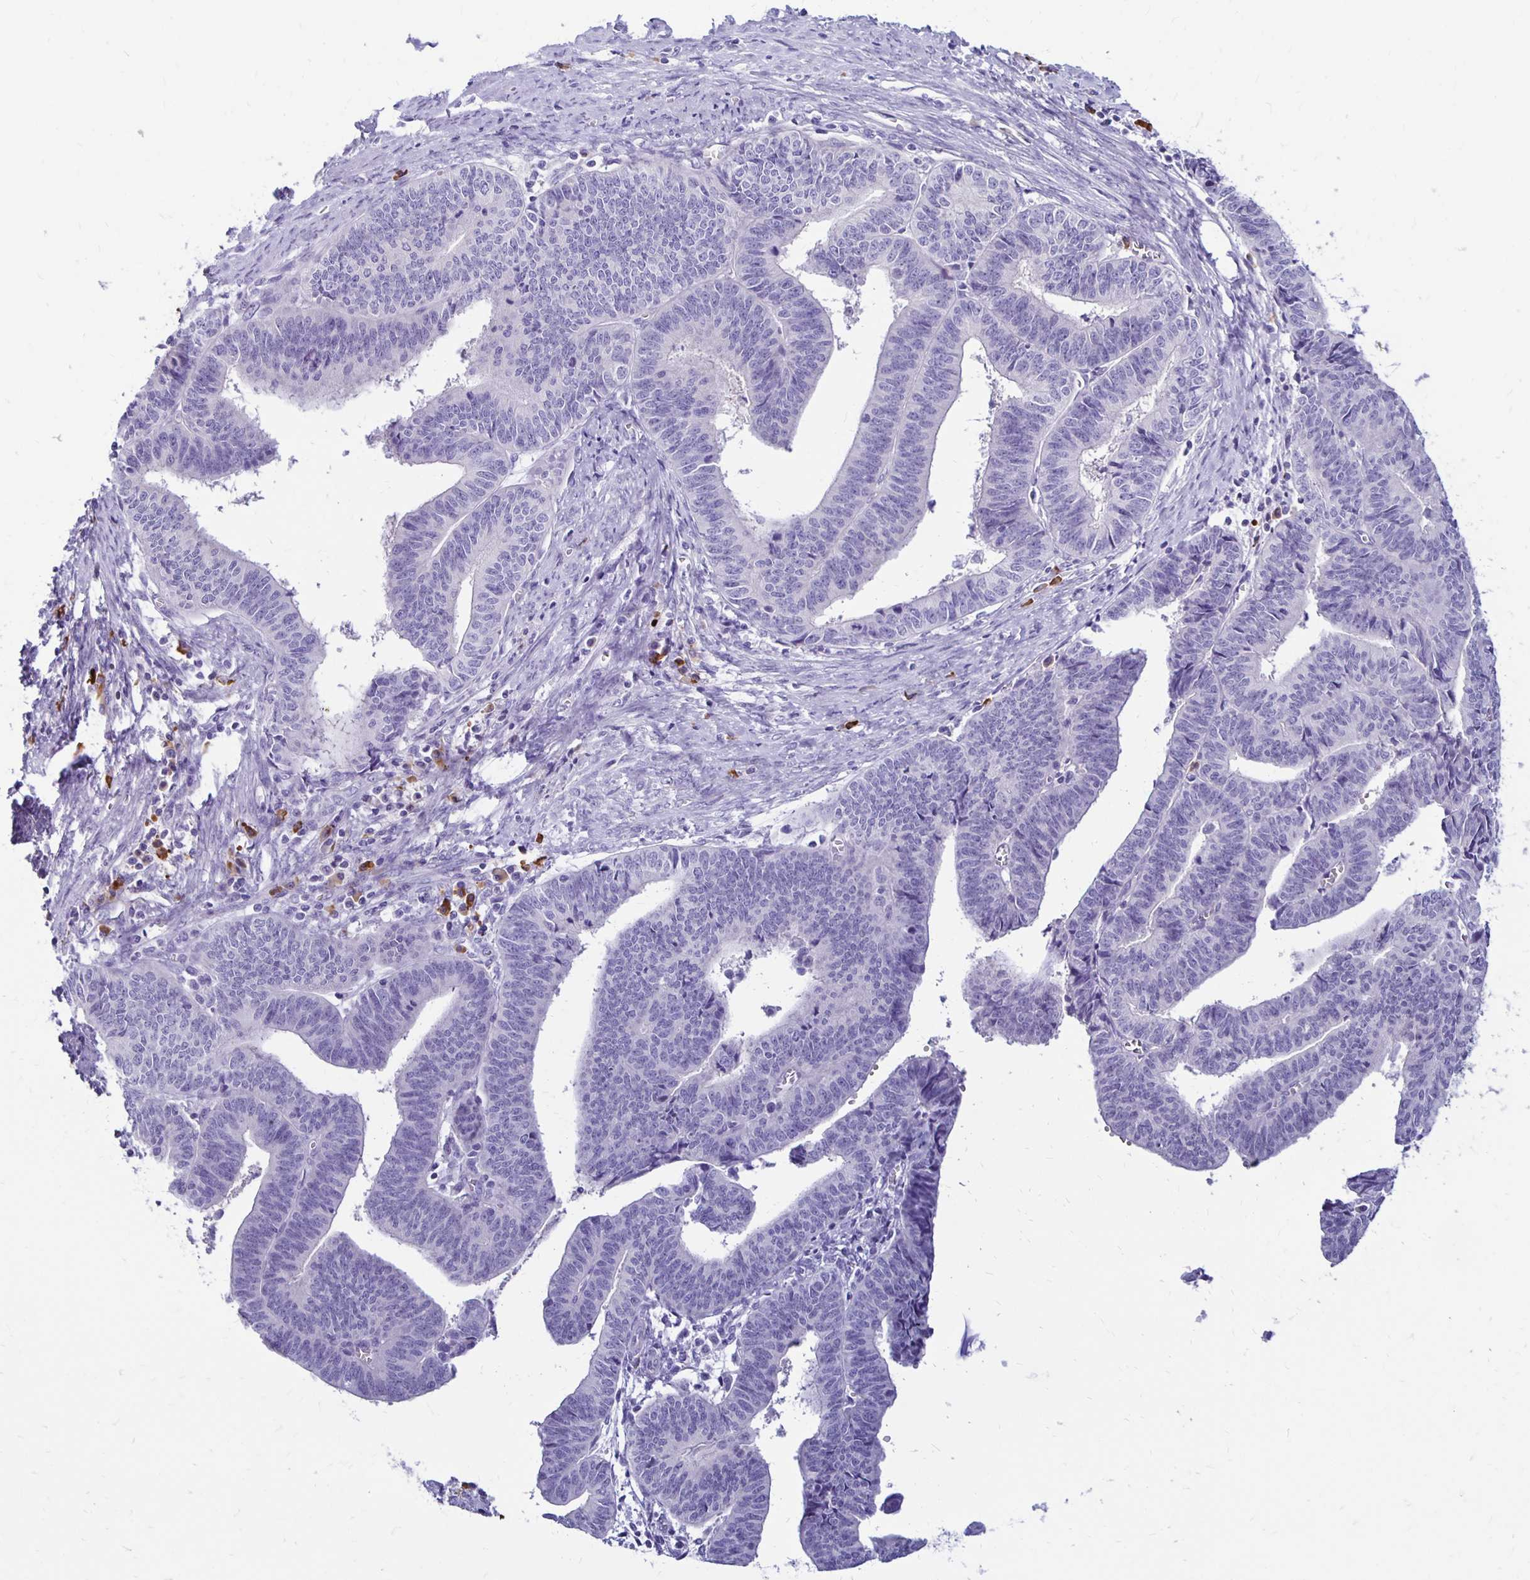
{"staining": {"intensity": "negative", "quantity": "none", "location": "none"}, "tissue": "endometrial cancer", "cell_type": "Tumor cells", "image_type": "cancer", "snomed": [{"axis": "morphology", "description": "Adenocarcinoma, NOS"}, {"axis": "topography", "description": "Endometrium"}], "caption": "The immunohistochemistry histopathology image has no significant expression in tumor cells of endometrial cancer (adenocarcinoma) tissue.", "gene": "FNTB", "patient": {"sex": "female", "age": 65}}